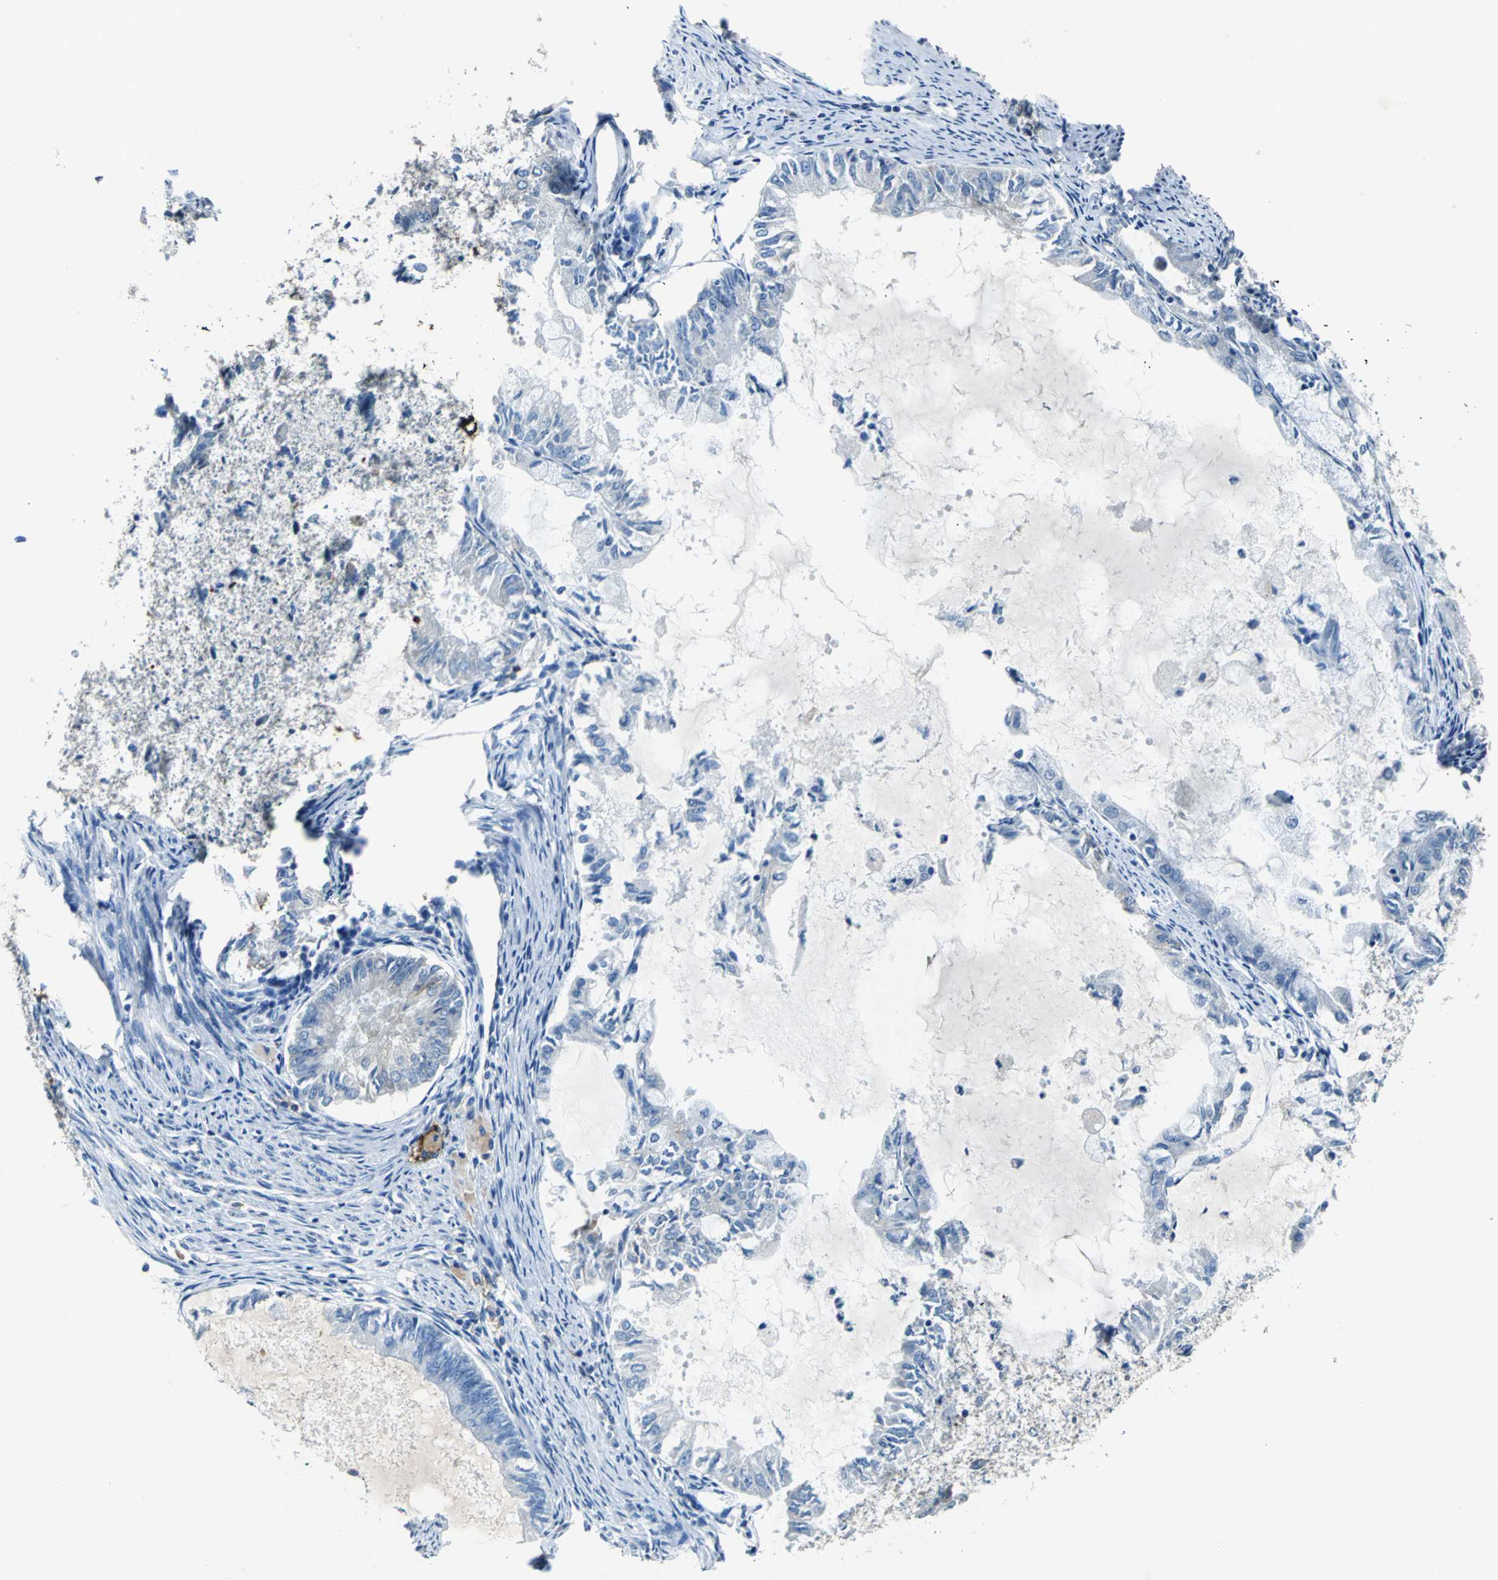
{"staining": {"intensity": "negative", "quantity": "none", "location": "none"}, "tissue": "endometrial cancer", "cell_type": "Tumor cells", "image_type": "cancer", "snomed": [{"axis": "morphology", "description": "Adenocarcinoma, NOS"}, {"axis": "topography", "description": "Endometrium"}], "caption": "IHC micrograph of neoplastic tissue: human endometrial cancer stained with DAB exhibits no significant protein staining in tumor cells.", "gene": "RPS13", "patient": {"sex": "female", "age": 86}}